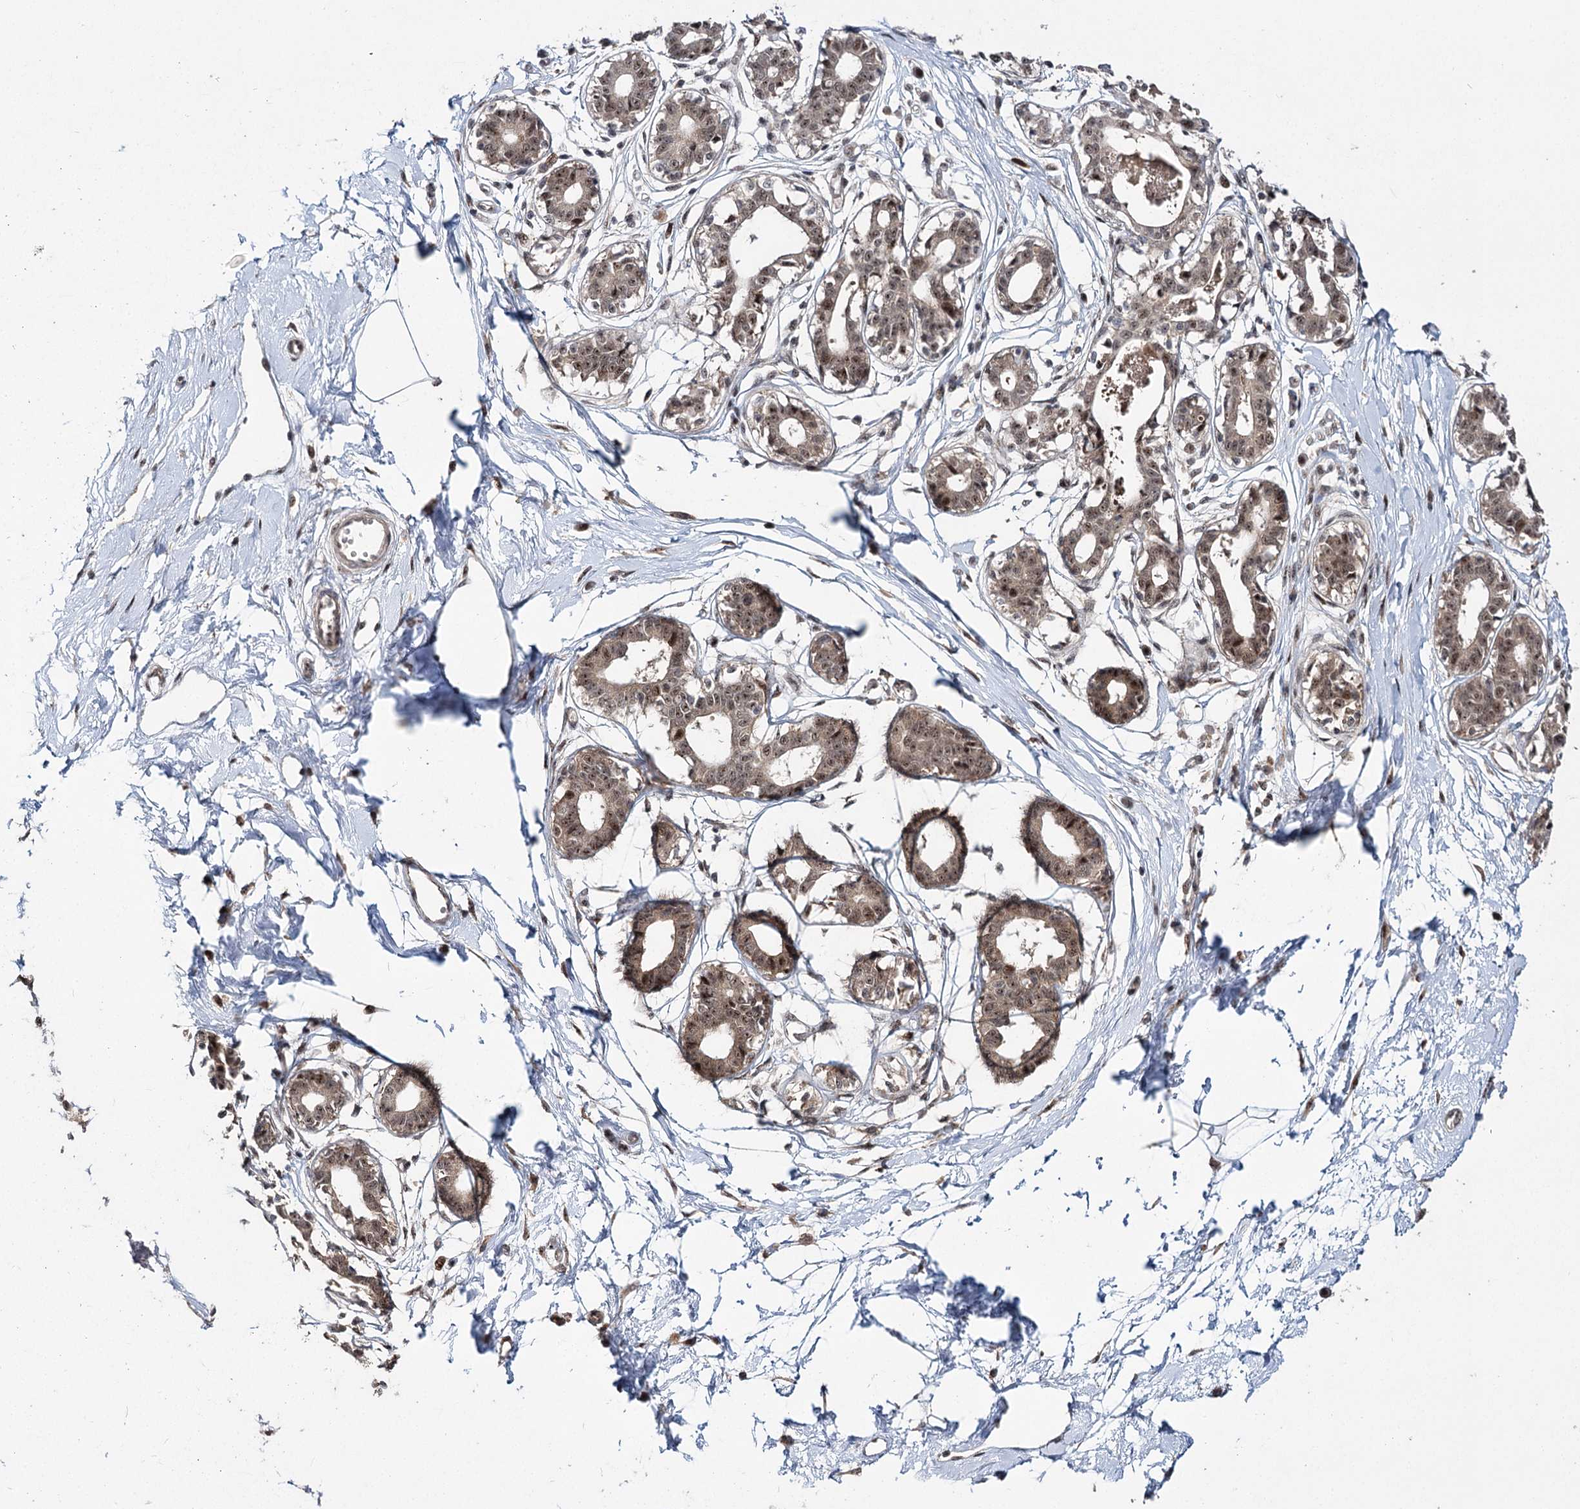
{"staining": {"intensity": "negative", "quantity": "none", "location": "none"}, "tissue": "breast", "cell_type": "Adipocytes", "image_type": "normal", "snomed": [{"axis": "morphology", "description": "Normal tissue, NOS"}, {"axis": "topography", "description": "Breast"}], "caption": "This is an immunohistochemistry (IHC) micrograph of benign breast. There is no expression in adipocytes.", "gene": "MKNK2", "patient": {"sex": "female", "age": 45}}